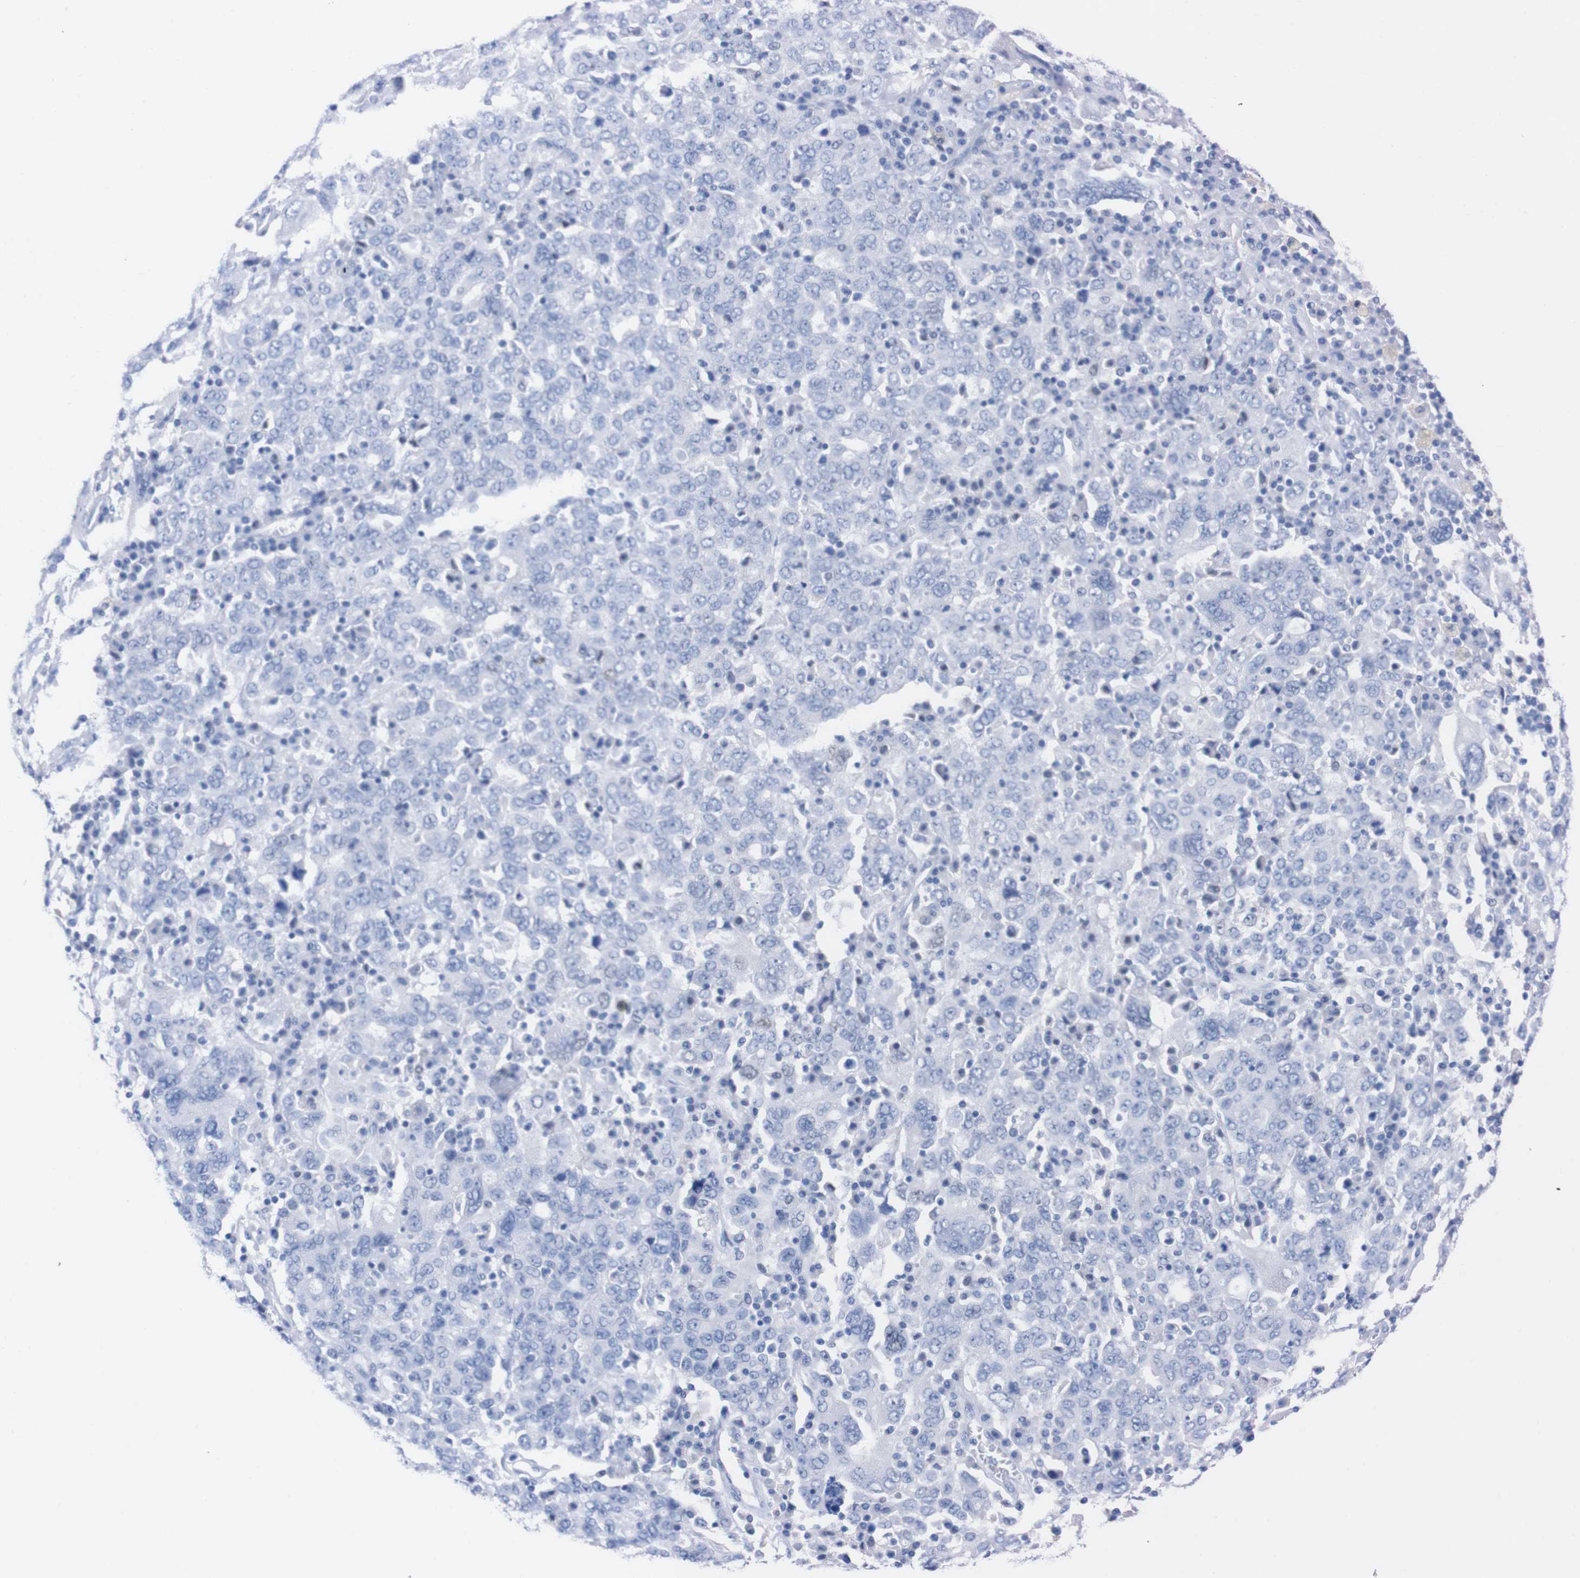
{"staining": {"intensity": "negative", "quantity": "none", "location": "none"}, "tissue": "ovarian cancer", "cell_type": "Tumor cells", "image_type": "cancer", "snomed": [{"axis": "morphology", "description": "Carcinoma, endometroid"}, {"axis": "topography", "description": "Ovary"}], "caption": "Endometroid carcinoma (ovarian) was stained to show a protein in brown. There is no significant expression in tumor cells. (DAB (3,3'-diaminobenzidine) immunohistochemistry visualized using brightfield microscopy, high magnification).", "gene": "P2RY12", "patient": {"sex": "female", "age": 62}}